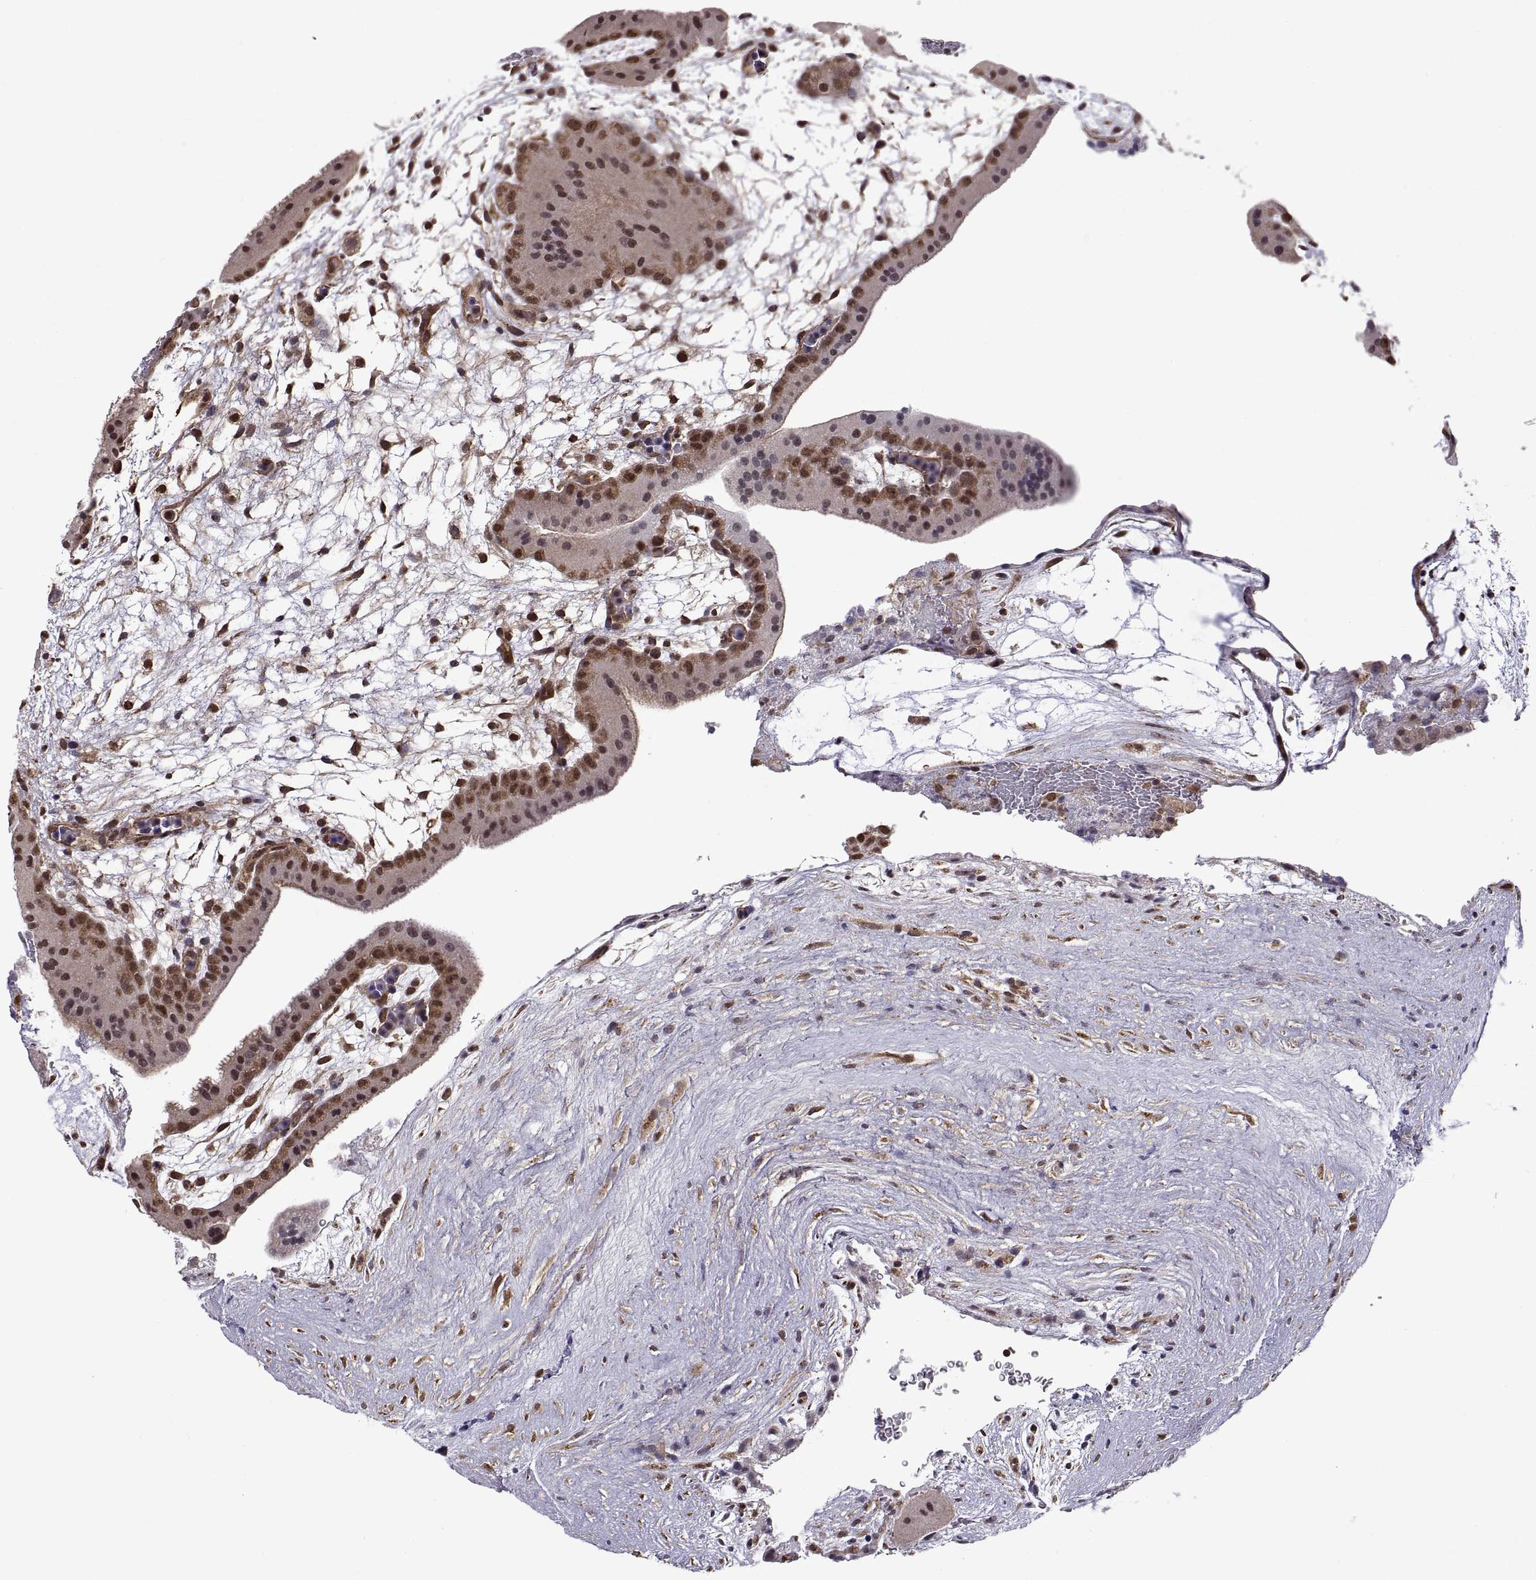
{"staining": {"intensity": "moderate", "quantity": ">75%", "location": "cytoplasmic/membranous"}, "tissue": "placenta", "cell_type": "Decidual cells", "image_type": "normal", "snomed": [{"axis": "morphology", "description": "Normal tissue, NOS"}, {"axis": "topography", "description": "Placenta"}], "caption": "IHC histopathology image of normal placenta: placenta stained using immunohistochemistry (IHC) shows medium levels of moderate protein expression localized specifically in the cytoplasmic/membranous of decidual cells, appearing as a cytoplasmic/membranous brown color.", "gene": "ARRB1", "patient": {"sex": "female", "age": 19}}